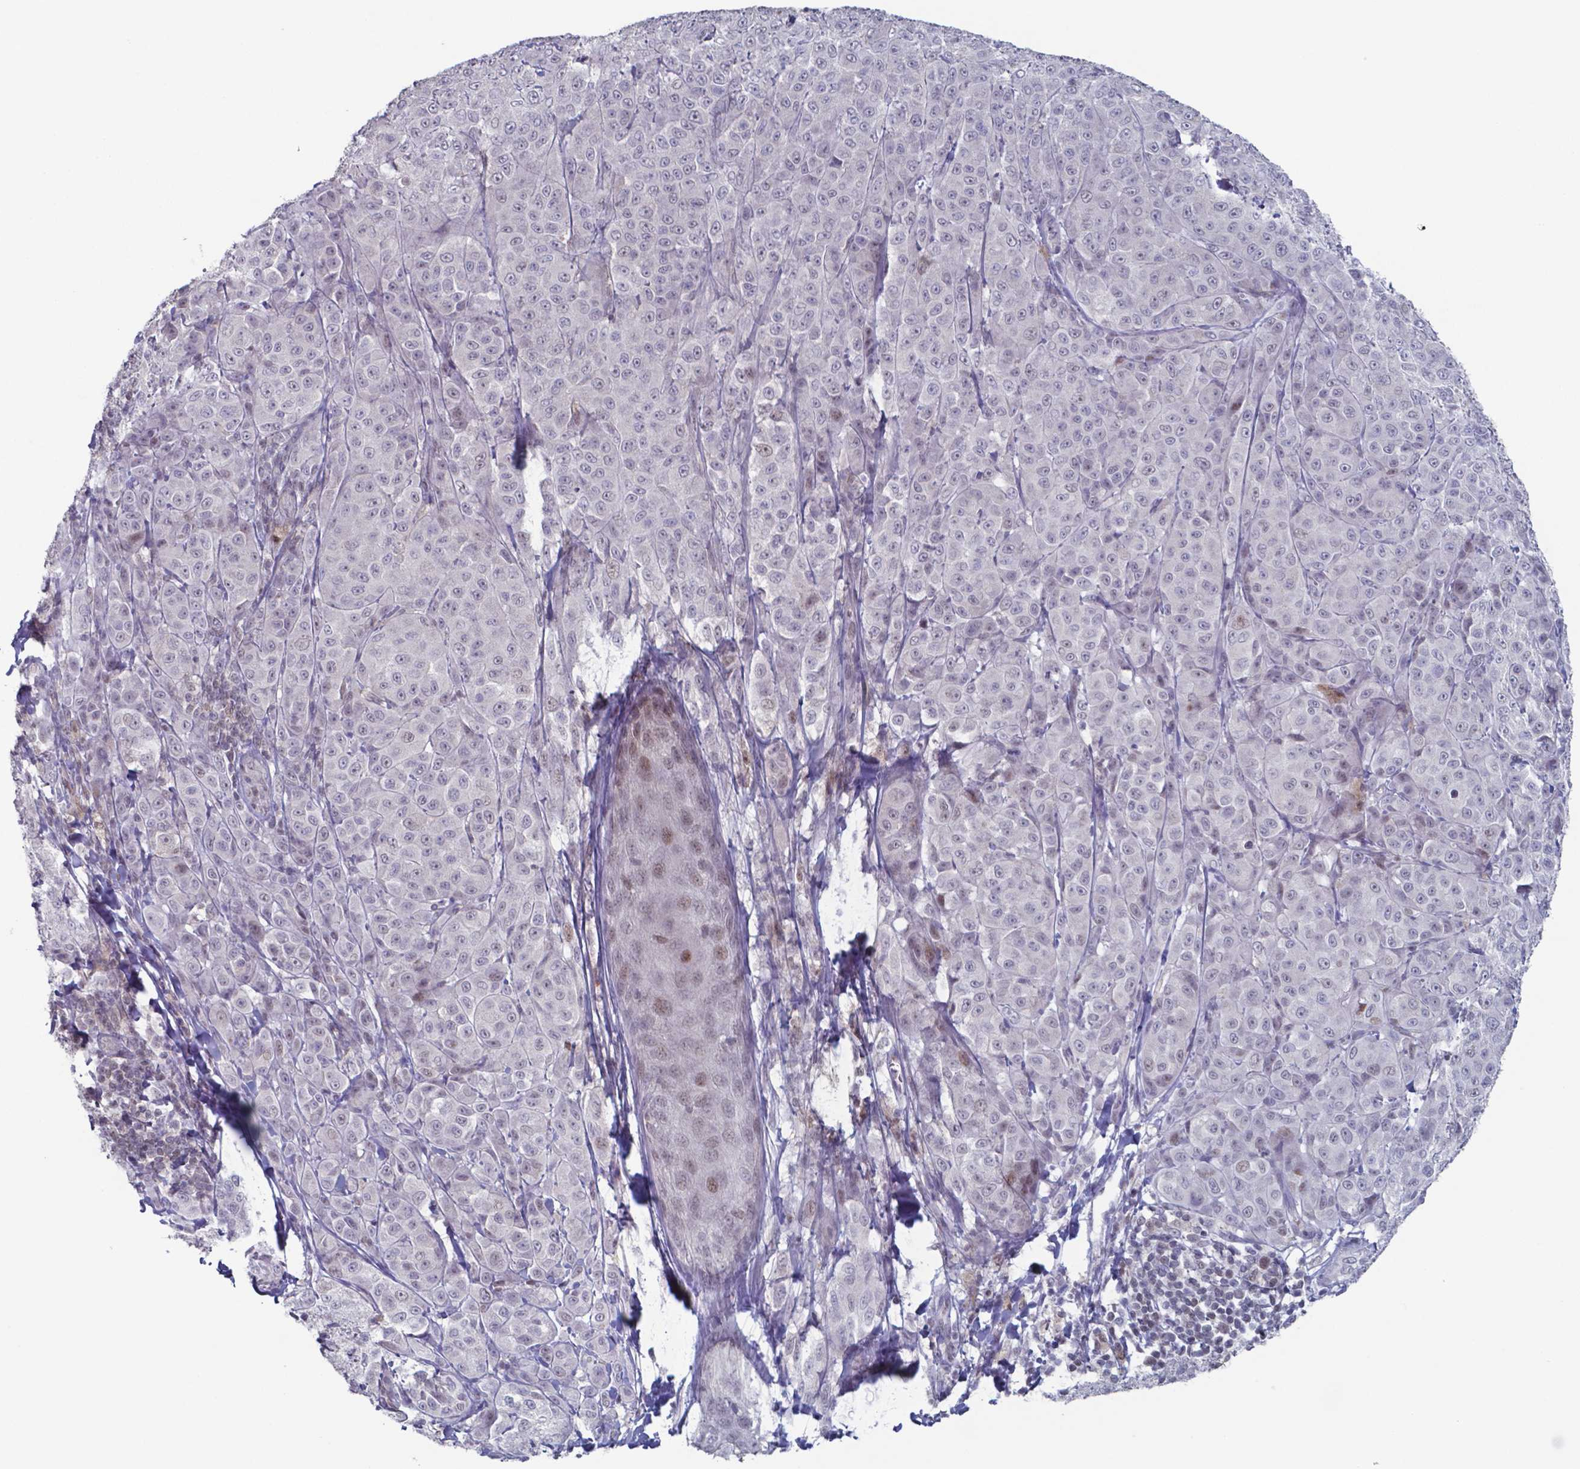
{"staining": {"intensity": "negative", "quantity": "none", "location": "none"}, "tissue": "melanoma", "cell_type": "Tumor cells", "image_type": "cancer", "snomed": [{"axis": "morphology", "description": "Malignant melanoma, NOS"}, {"axis": "topography", "description": "Skin"}], "caption": "This is a micrograph of immunohistochemistry staining of malignant melanoma, which shows no expression in tumor cells.", "gene": "TDP2", "patient": {"sex": "male", "age": 89}}